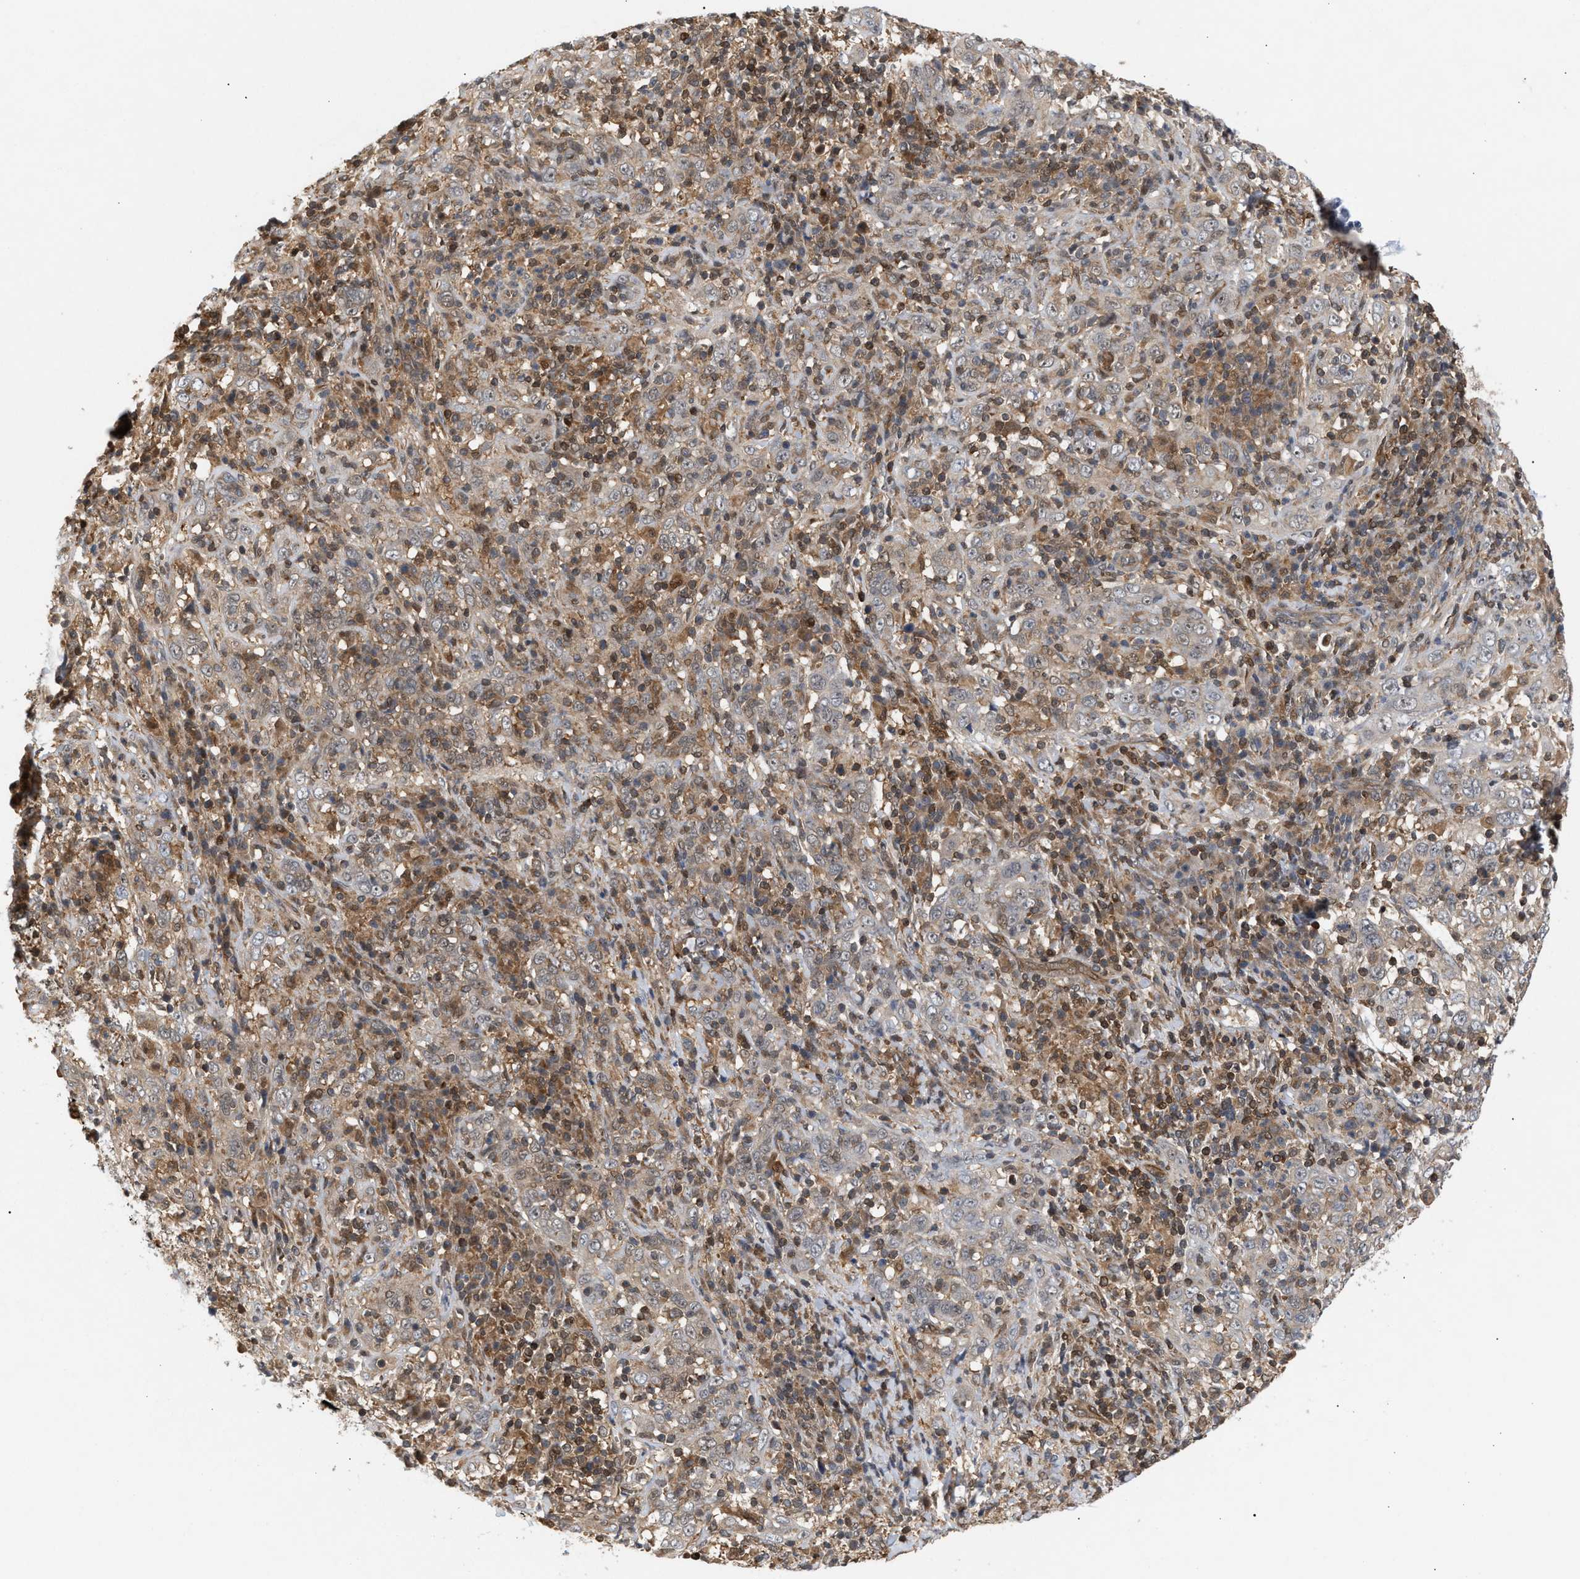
{"staining": {"intensity": "weak", "quantity": ">75%", "location": "cytoplasmic/membranous"}, "tissue": "cervical cancer", "cell_type": "Tumor cells", "image_type": "cancer", "snomed": [{"axis": "morphology", "description": "Squamous cell carcinoma, NOS"}, {"axis": "topography", "description": "Cervix"}], "caption": "Cervical cancer tissue exhibits weak cytoplasmic/membranous staining in about >75% of tumor cells, visualized by immunohistochemistry. Nuclei are stained in blue.", "gene": "GLOD4", "patient": {"sex": "female", "age": 46}}